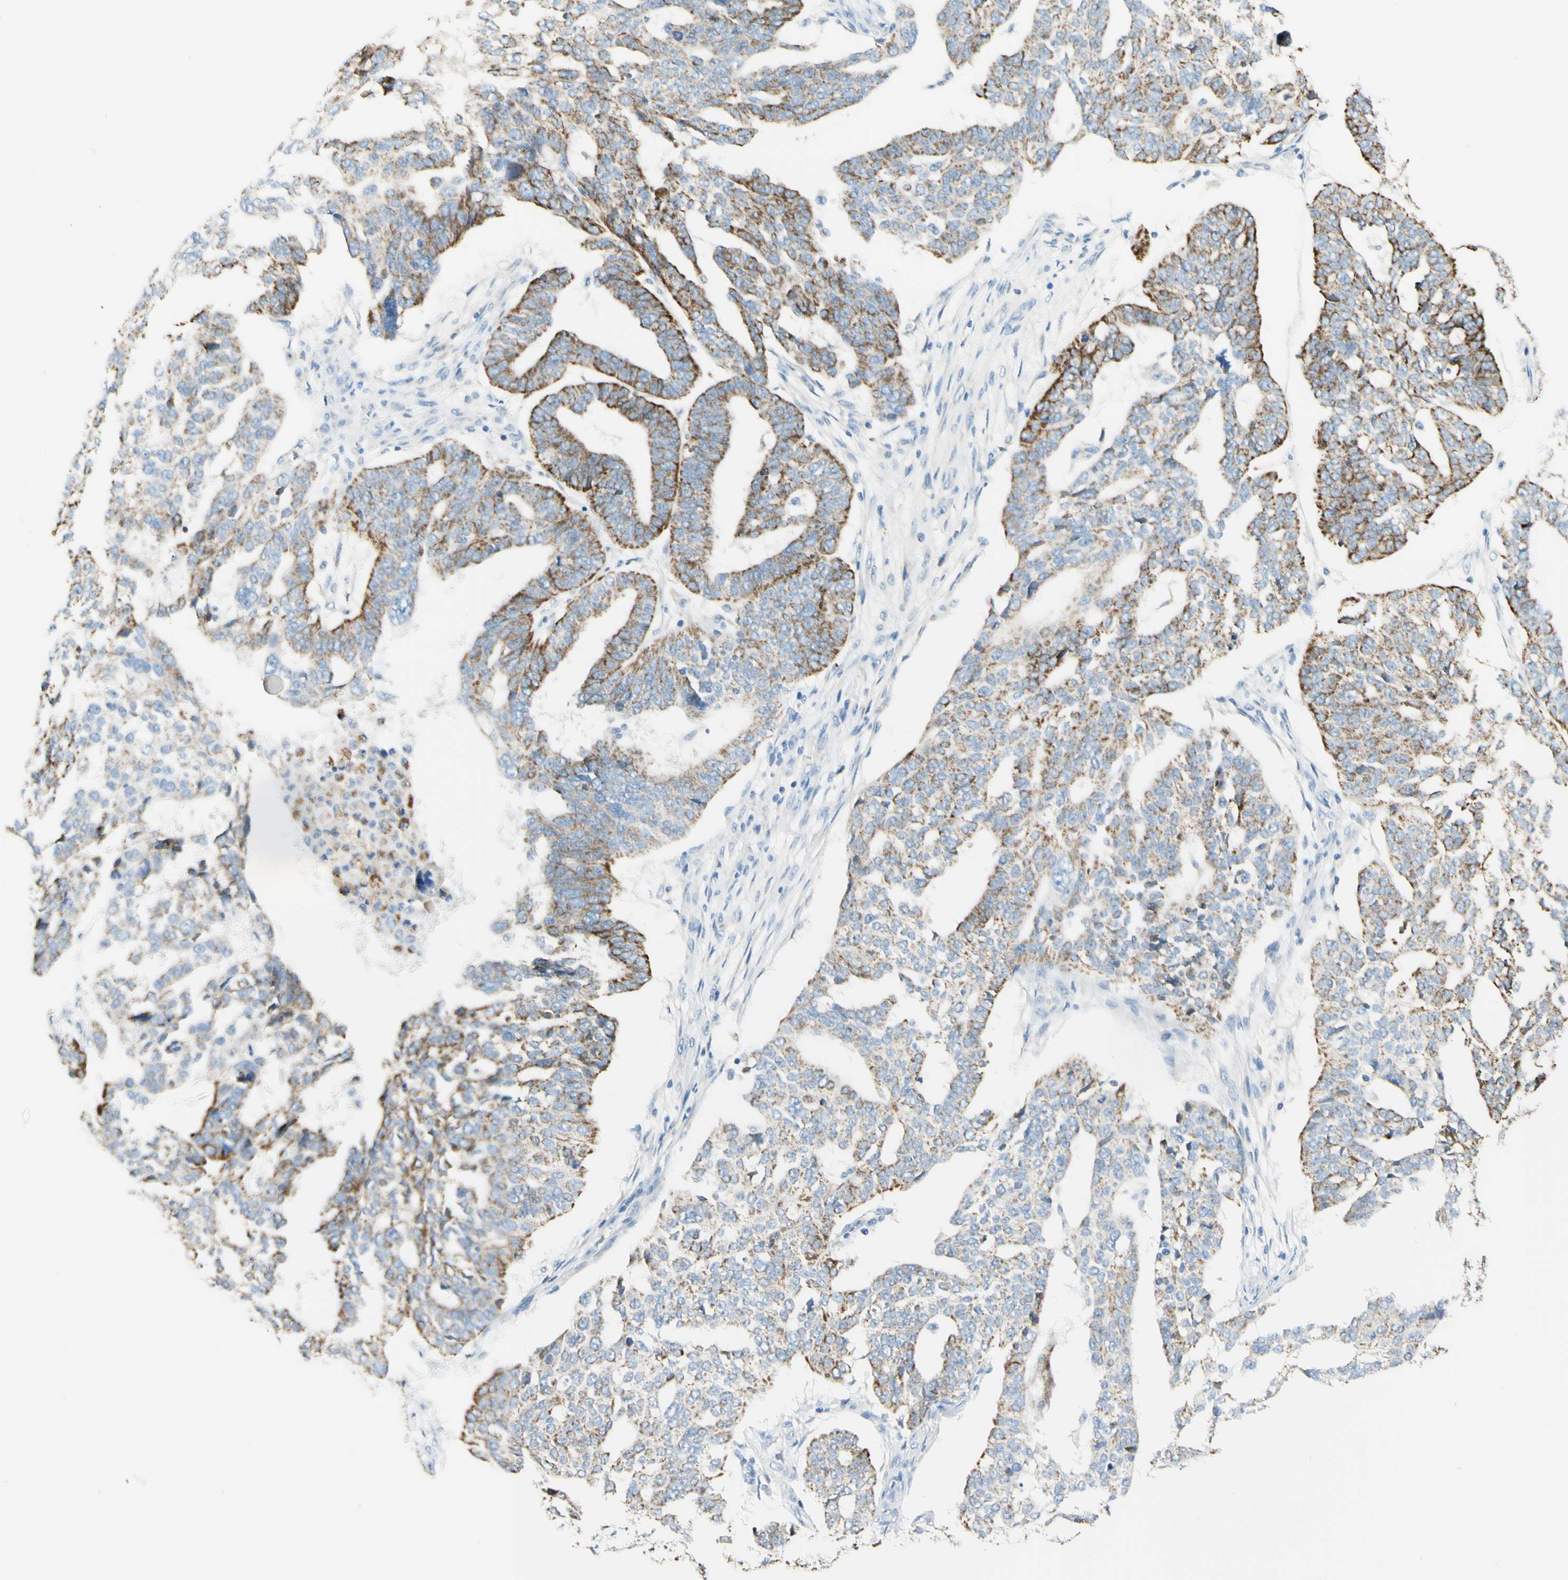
{"staining": {"intensity": "moderate", "quantity": "25%-75%", "location": "cytoplasmic/membranous"}, "tissue": "ovarian cancer", "cell_type": "Tumor cells", "image_type": "cancer", "snomed": [{"axis": "morphology", "description": "Cystadenocarcinoma, serous, NOS"}, {"axis": "topography", "description": "Ovary"}], "caption": "A histopathology image showing moderate cytoplasmic/membranous expression in approximately 25%-75% of tumor cells in ovarian cancer, as visualized by brown immunohistochemical staining.", "gene": "ARMC10", "patient": {"sex": "female", "age": 59}}